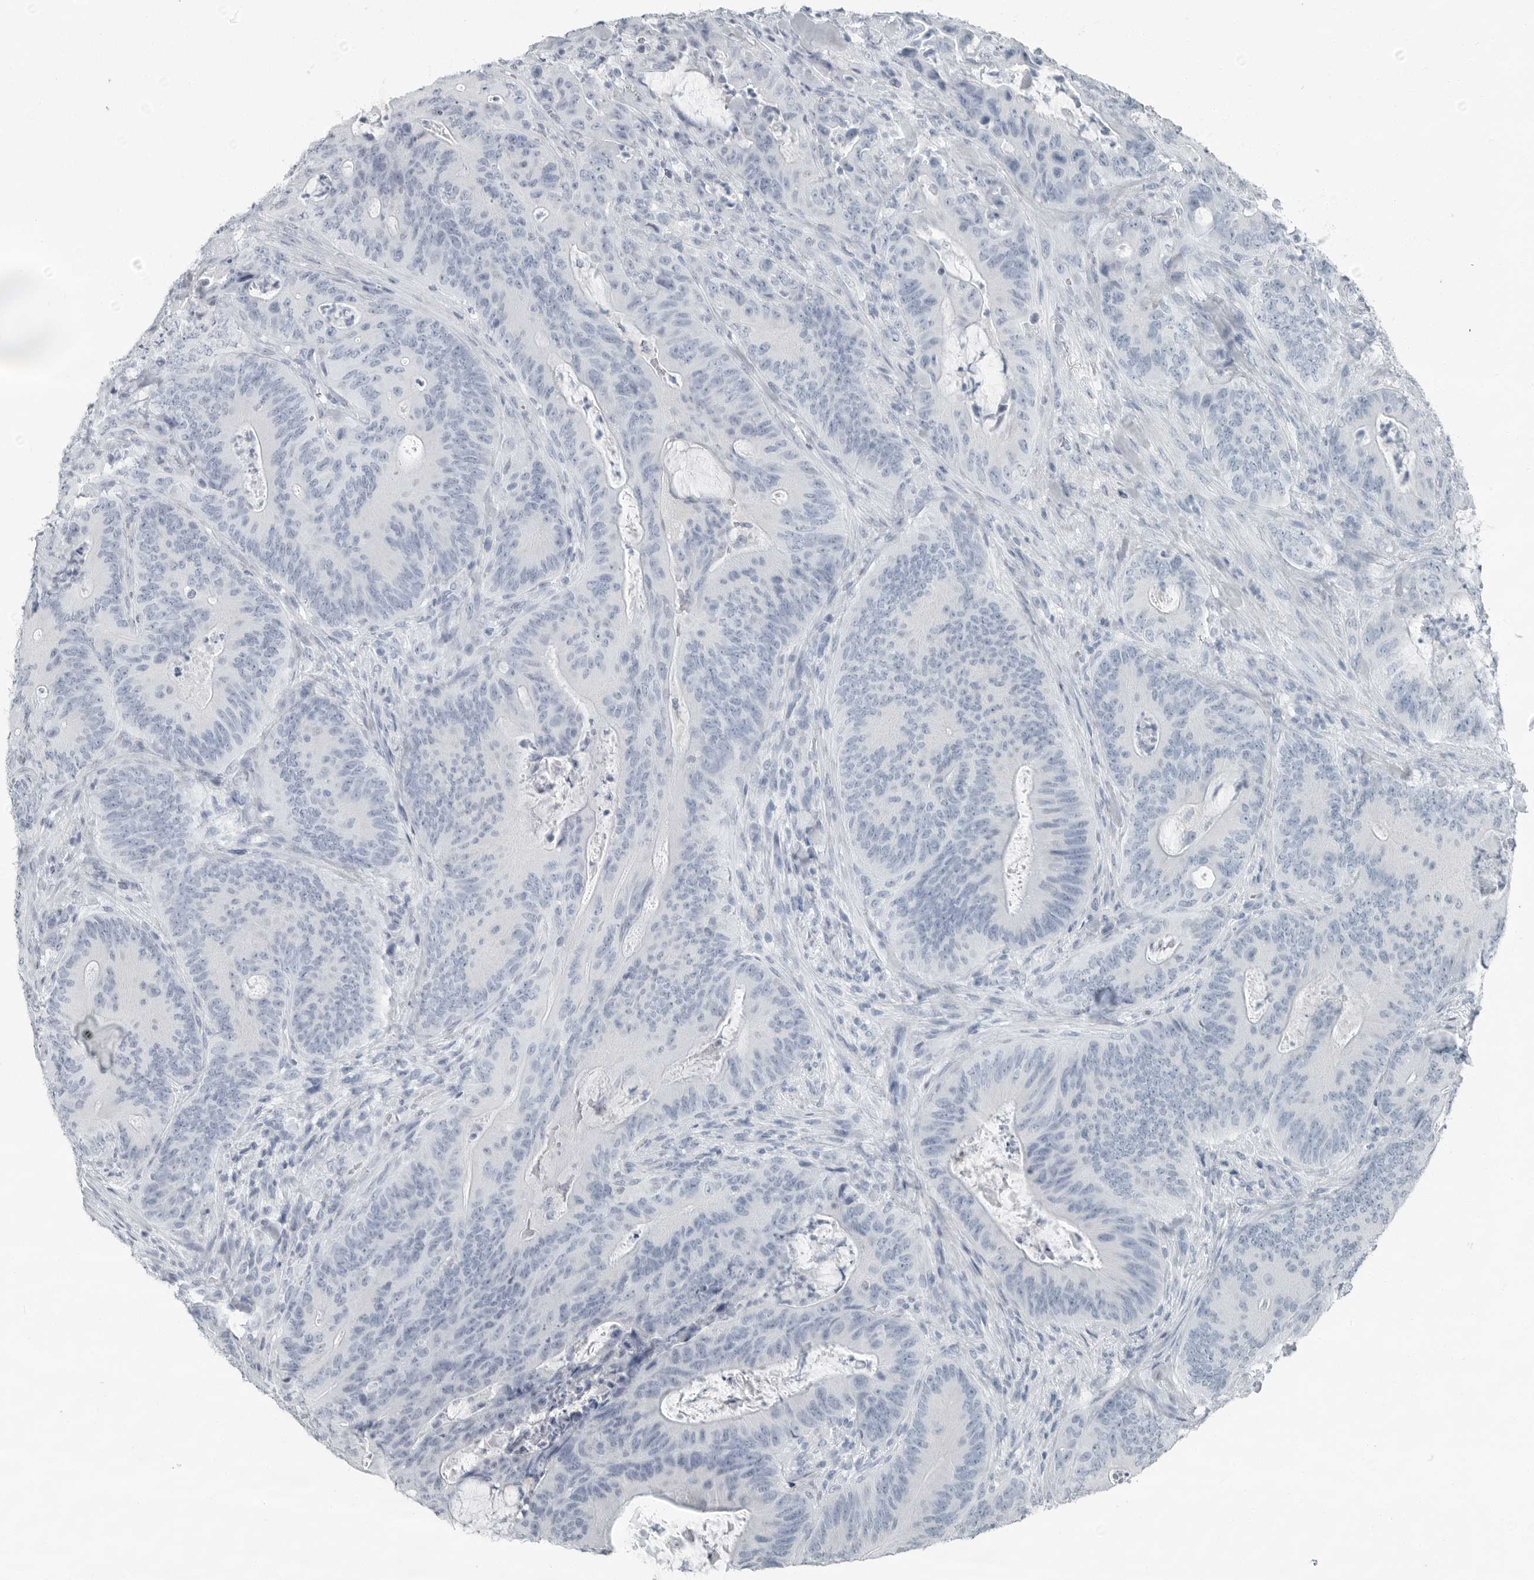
{"staining": {"intensity": "negative", "quantity": "none", "location": "none"}, "tissue": "colorectal cancer", "cell_type": "Tumor cells", "image_type": "cancer", "snomed": [{"axis": "morphology", "description": "Normal tissue, NOS"}, {"axis": "topography", "description": "Colon"}], "caption": "Immunohistochemistry (IHC) photomicrograph of neoplastic tissue: colorectal cancer stained with DAB (3,3'-diaminobenzidine) reveals no significant protein expression in tumor cells.", "gene": "FABP6", "patient": {"sex": "female", "age": 82}}